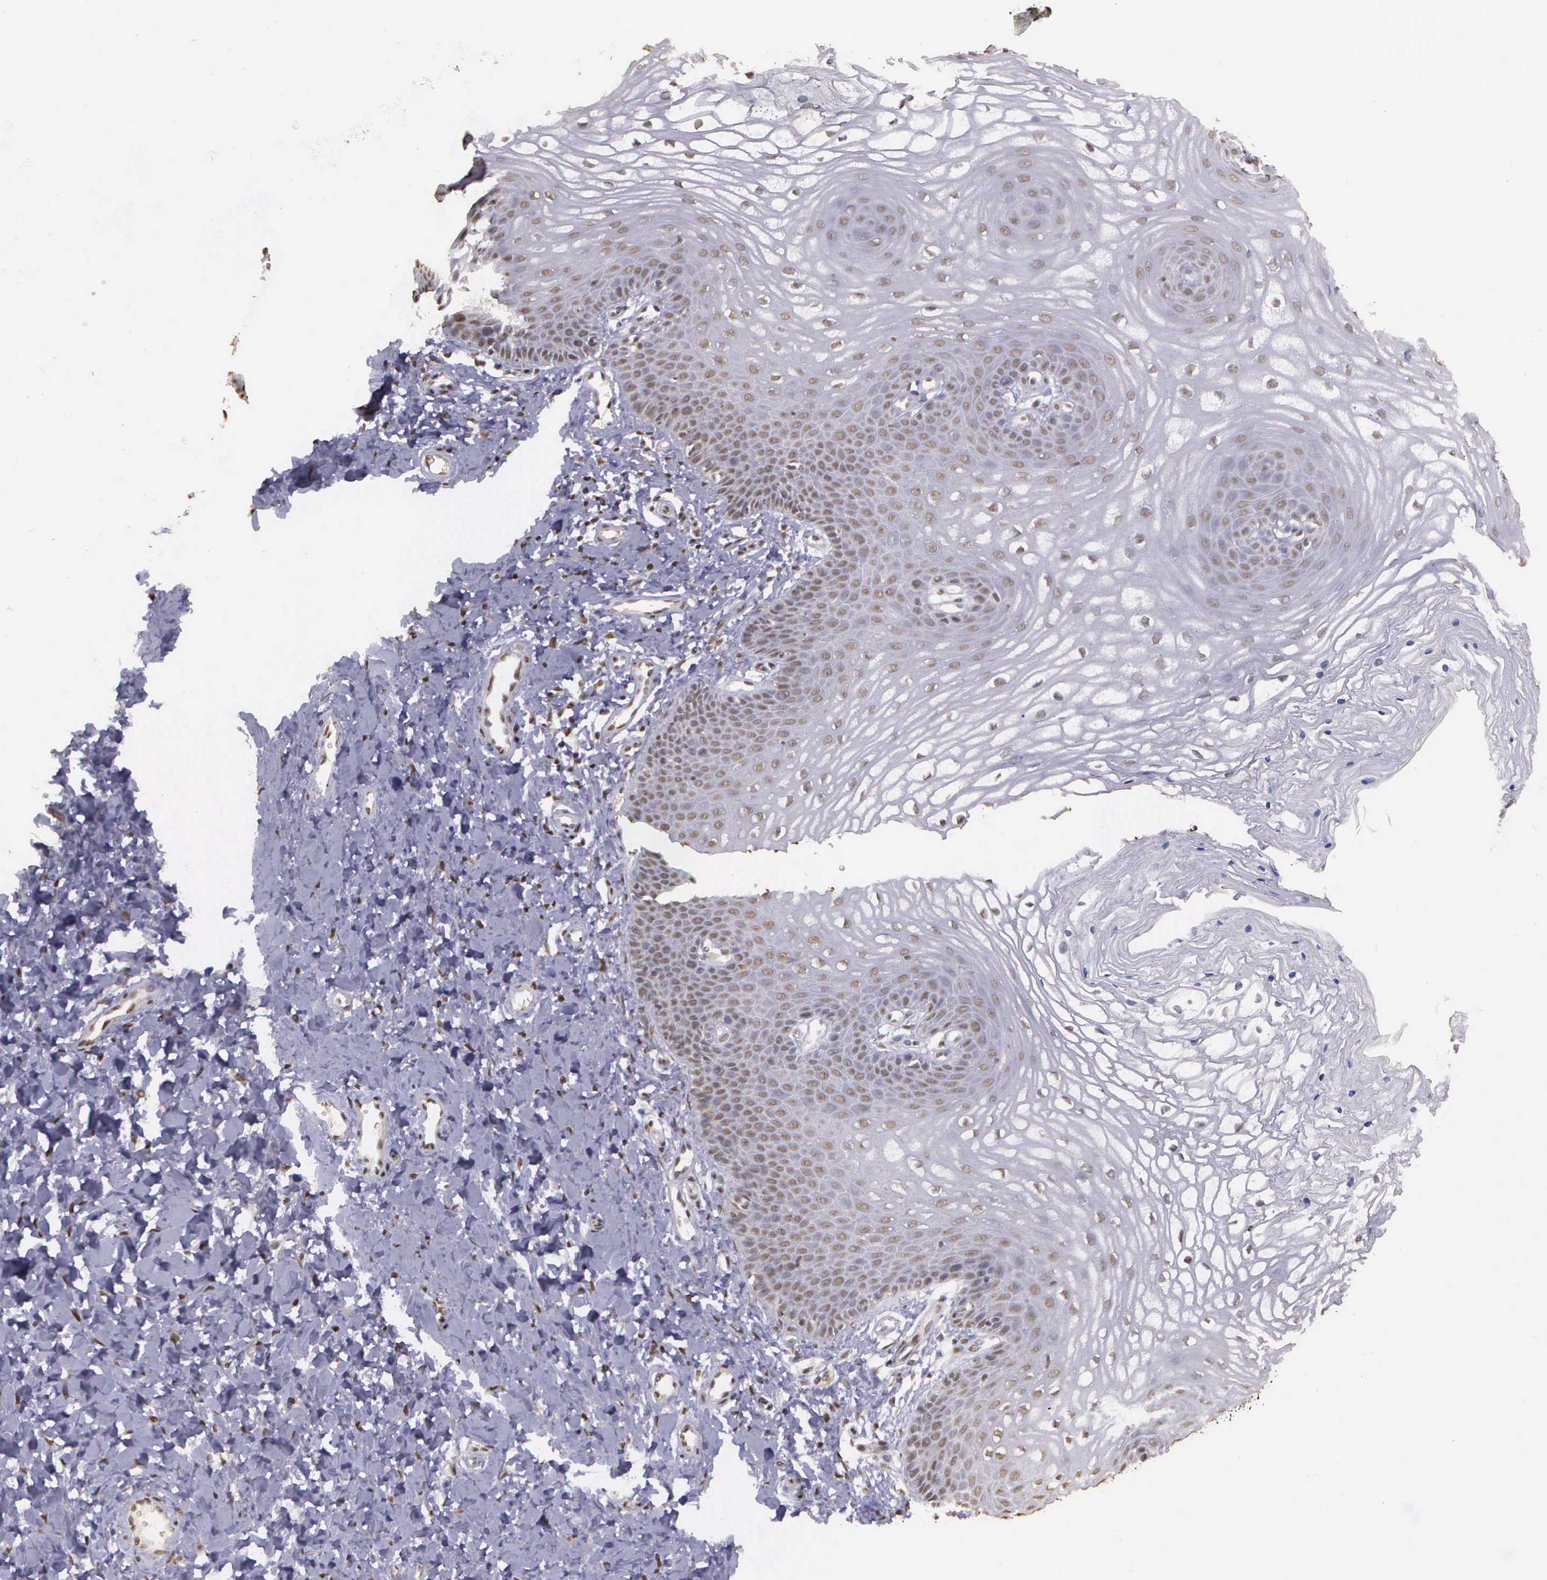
{"staining": {"intensity": "weak", "quantity": "25%-75%", "location": "nuclear"}, "tissue": "vagina", "cell_type": "Squamous epithelial cells", "image_type": "normal", "snomed": [{"axis": "morphology", "description": "Normal tissue, NOS"}, {"axis": "topography", "description": "Vagina"}], "caption": "IHC of normal human vagina demonstrates low levels of weak nuclear positivity in about 25%-75% of squamous epithelial cells.", "gene": "ARMCX5", "patient": {"sex": "female", "age": 68}}